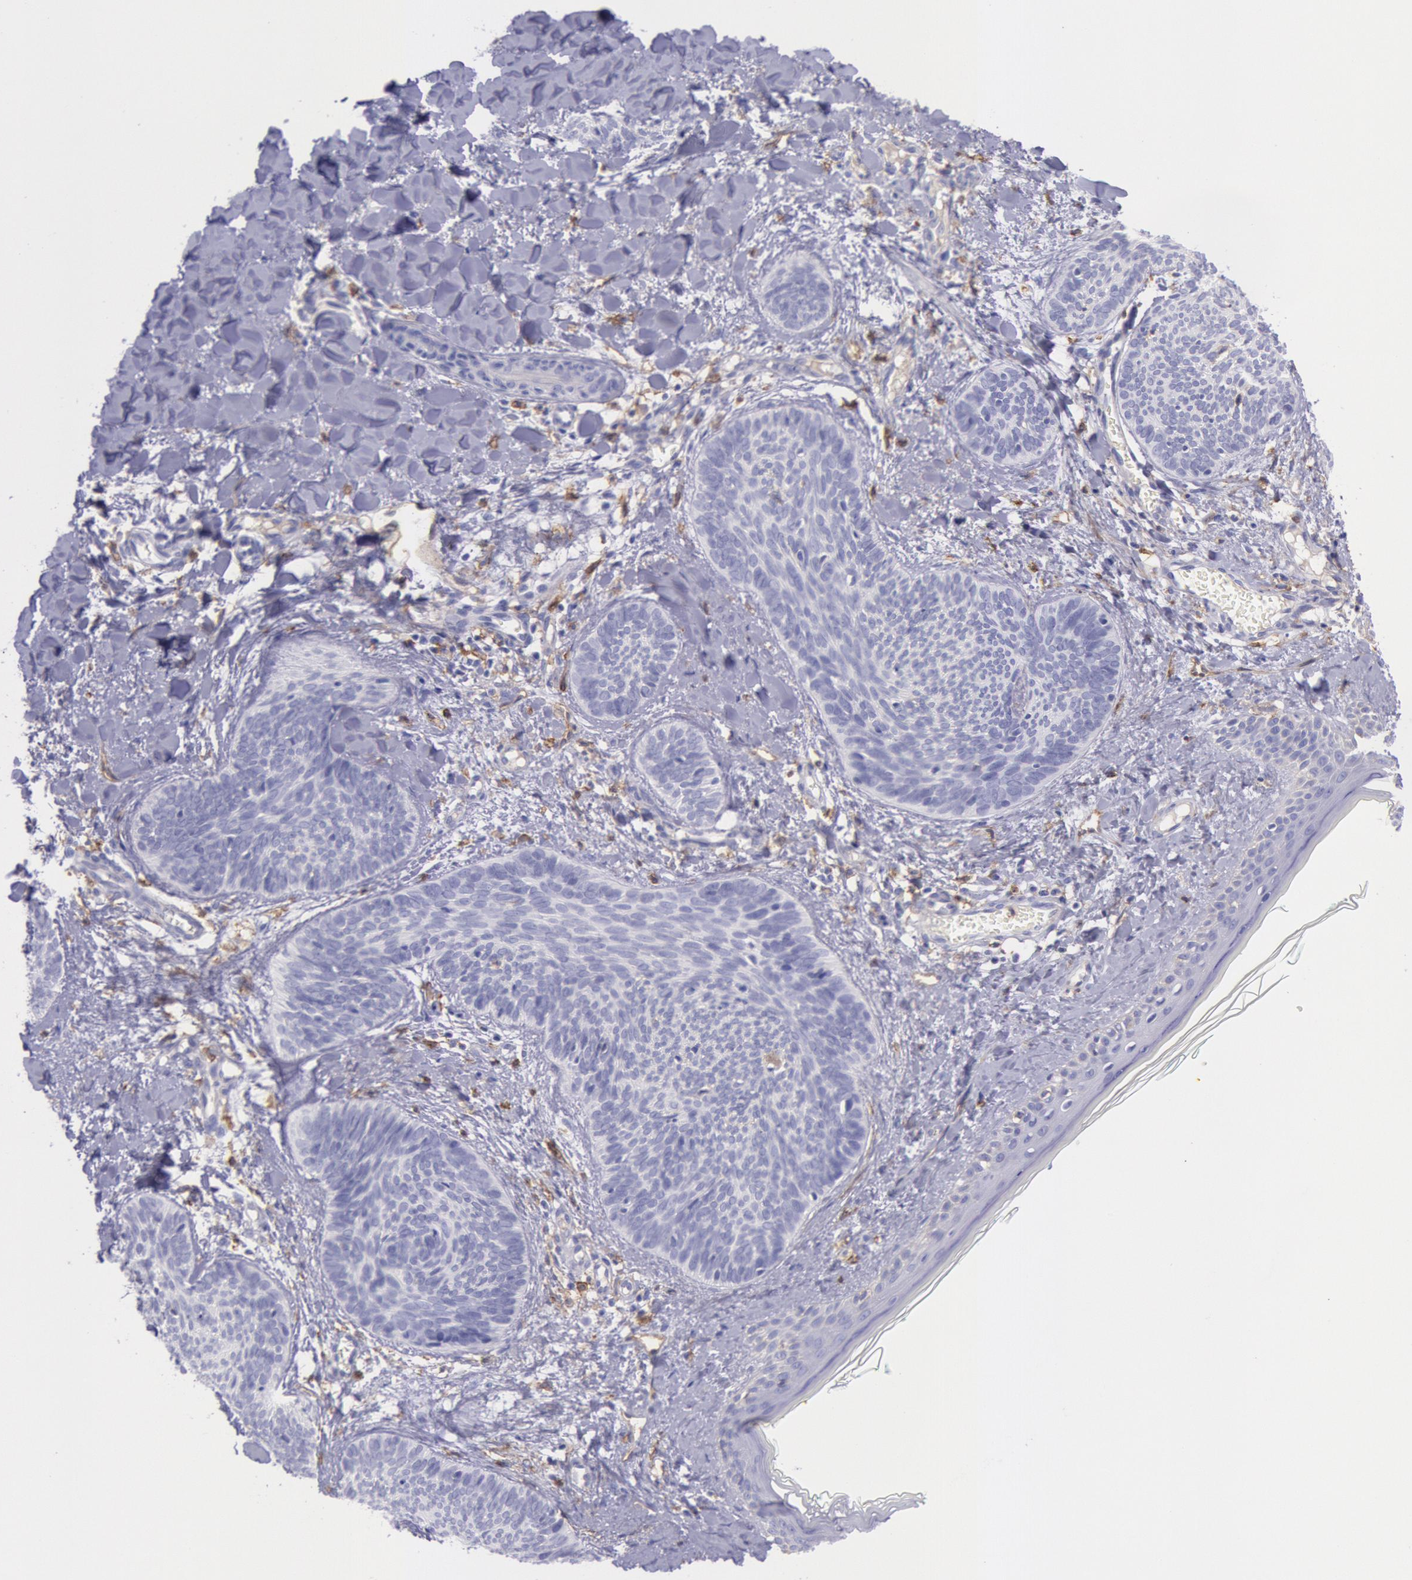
{"staining": {"intensity": "negative", "quantity": "none", "location": "none"}, "tissue": "skin cancer", "cell_type": "Tumor cells", "image_type": "cancer", "snomed": [{"axis": "morphology", "description": "Basal cell carcinoma"}, {"axis": "topography", "description": "Skin"}], "caption": "A micrograph of human skin basal cell carcinoma is negative for staining in tumor cells. The staining is performed using DAB (3,3'-diaminobenzidine) brown chromogen with nuclei counter-stained in using hematoxylin.", "gene": "LYN", "patient": {"sex": "female", "age": 81}}